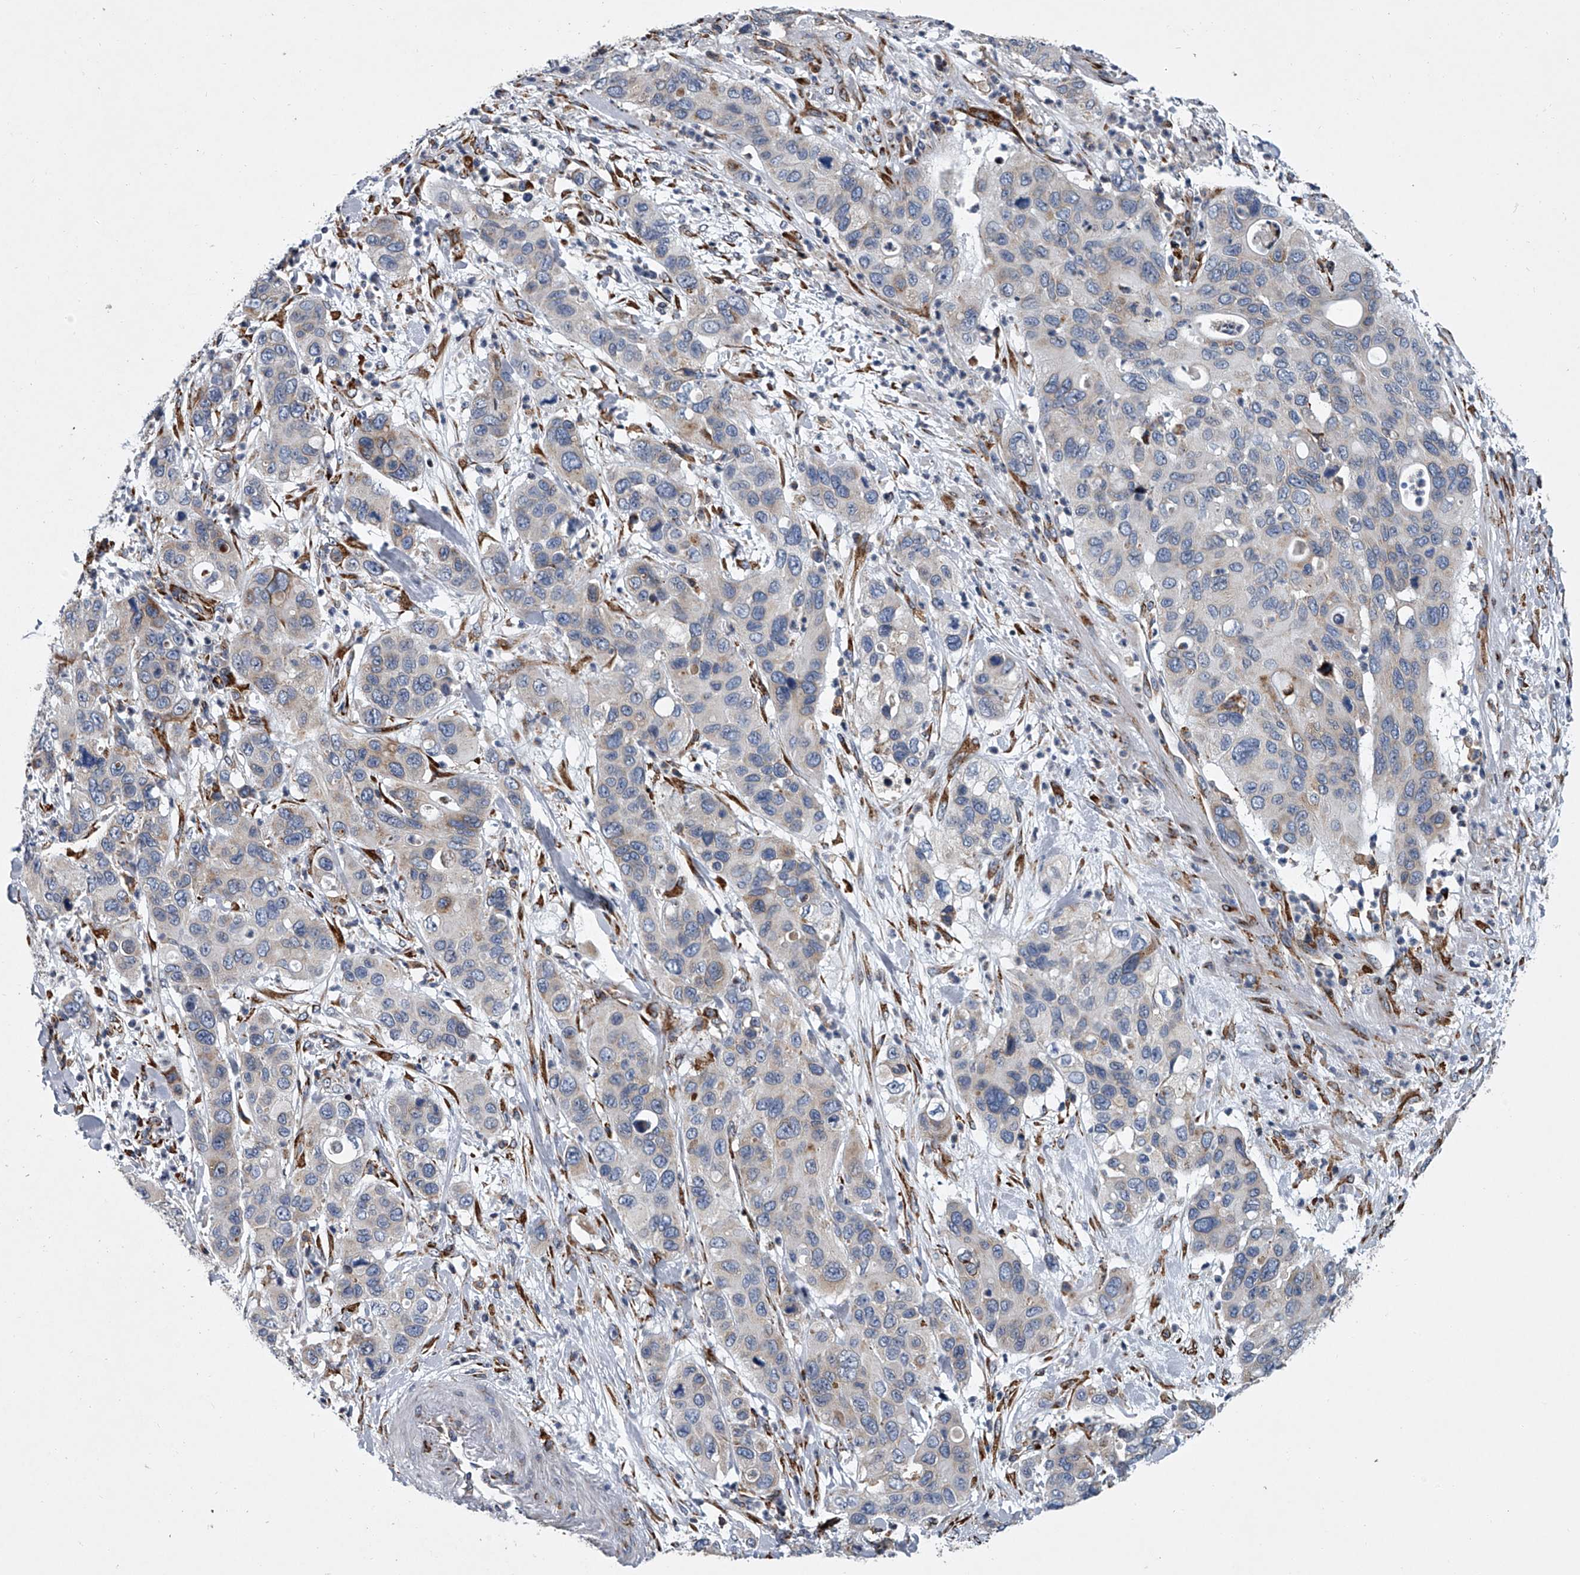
{"staining": {"intensity": "negative", "quantity": "none", "location": "none"}, "tissue": "pancreatic cancer", "cell_type": "Tumor cells", "image_type": "cancer", "snomed": [{"axis": "morphology", "description": "Adenocarcinoma, NOS"}, {"axis": "topography", "description": "Pancreas"}], "caption": "IHC image of pancreatic adenocarcinoma stained for a protein (brown), which displays no staining in tumor cells.", "gene": "TMEM63C", "patient": {"sex": "female", "age": 71}}